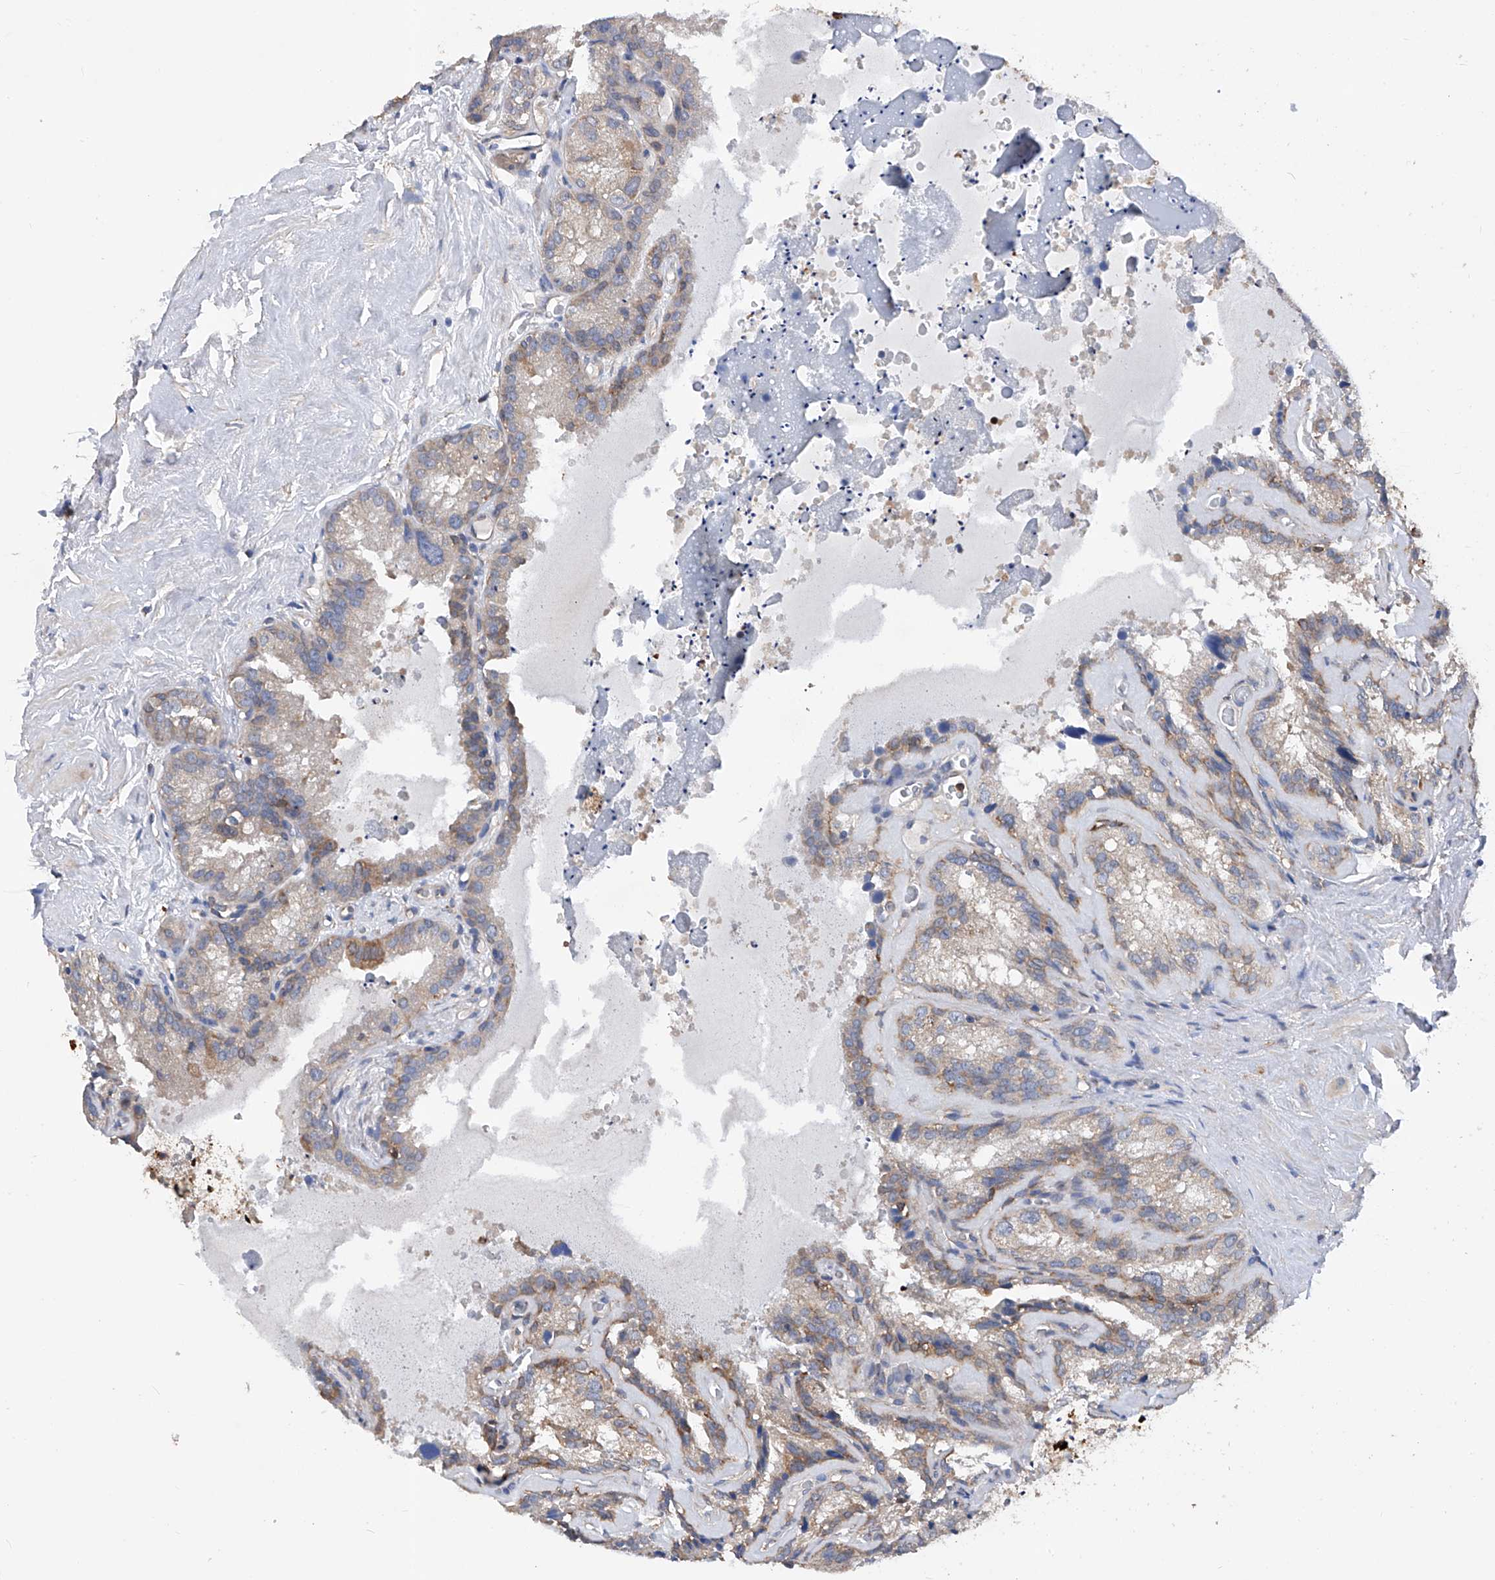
{"staining": {"intensity": "moderate", "quantity": "<25%", "location": "cytoplasmic/membranous"}, "tissue": "seminal vesicle", "cell_type": "Glandular cells", "image_type": "normal", "snomed": [{"axis": "morphology", "description": "Normal tissue, NOS"}, {"axis": "topography", "description": "Prostate"}, {"axis": "topography", "description": "Seminal veicle"}], "caption": "Immunohistochemistry (IHC) histopathology image of normal seminal vesicle stained for a protein (brown), which exhibits low levels of moderate cytoplasmic/membranous expression in approximately <25% of glandular cells.", "gene": "SPATA20", "patient": {"sex": "male", "age": 59}}